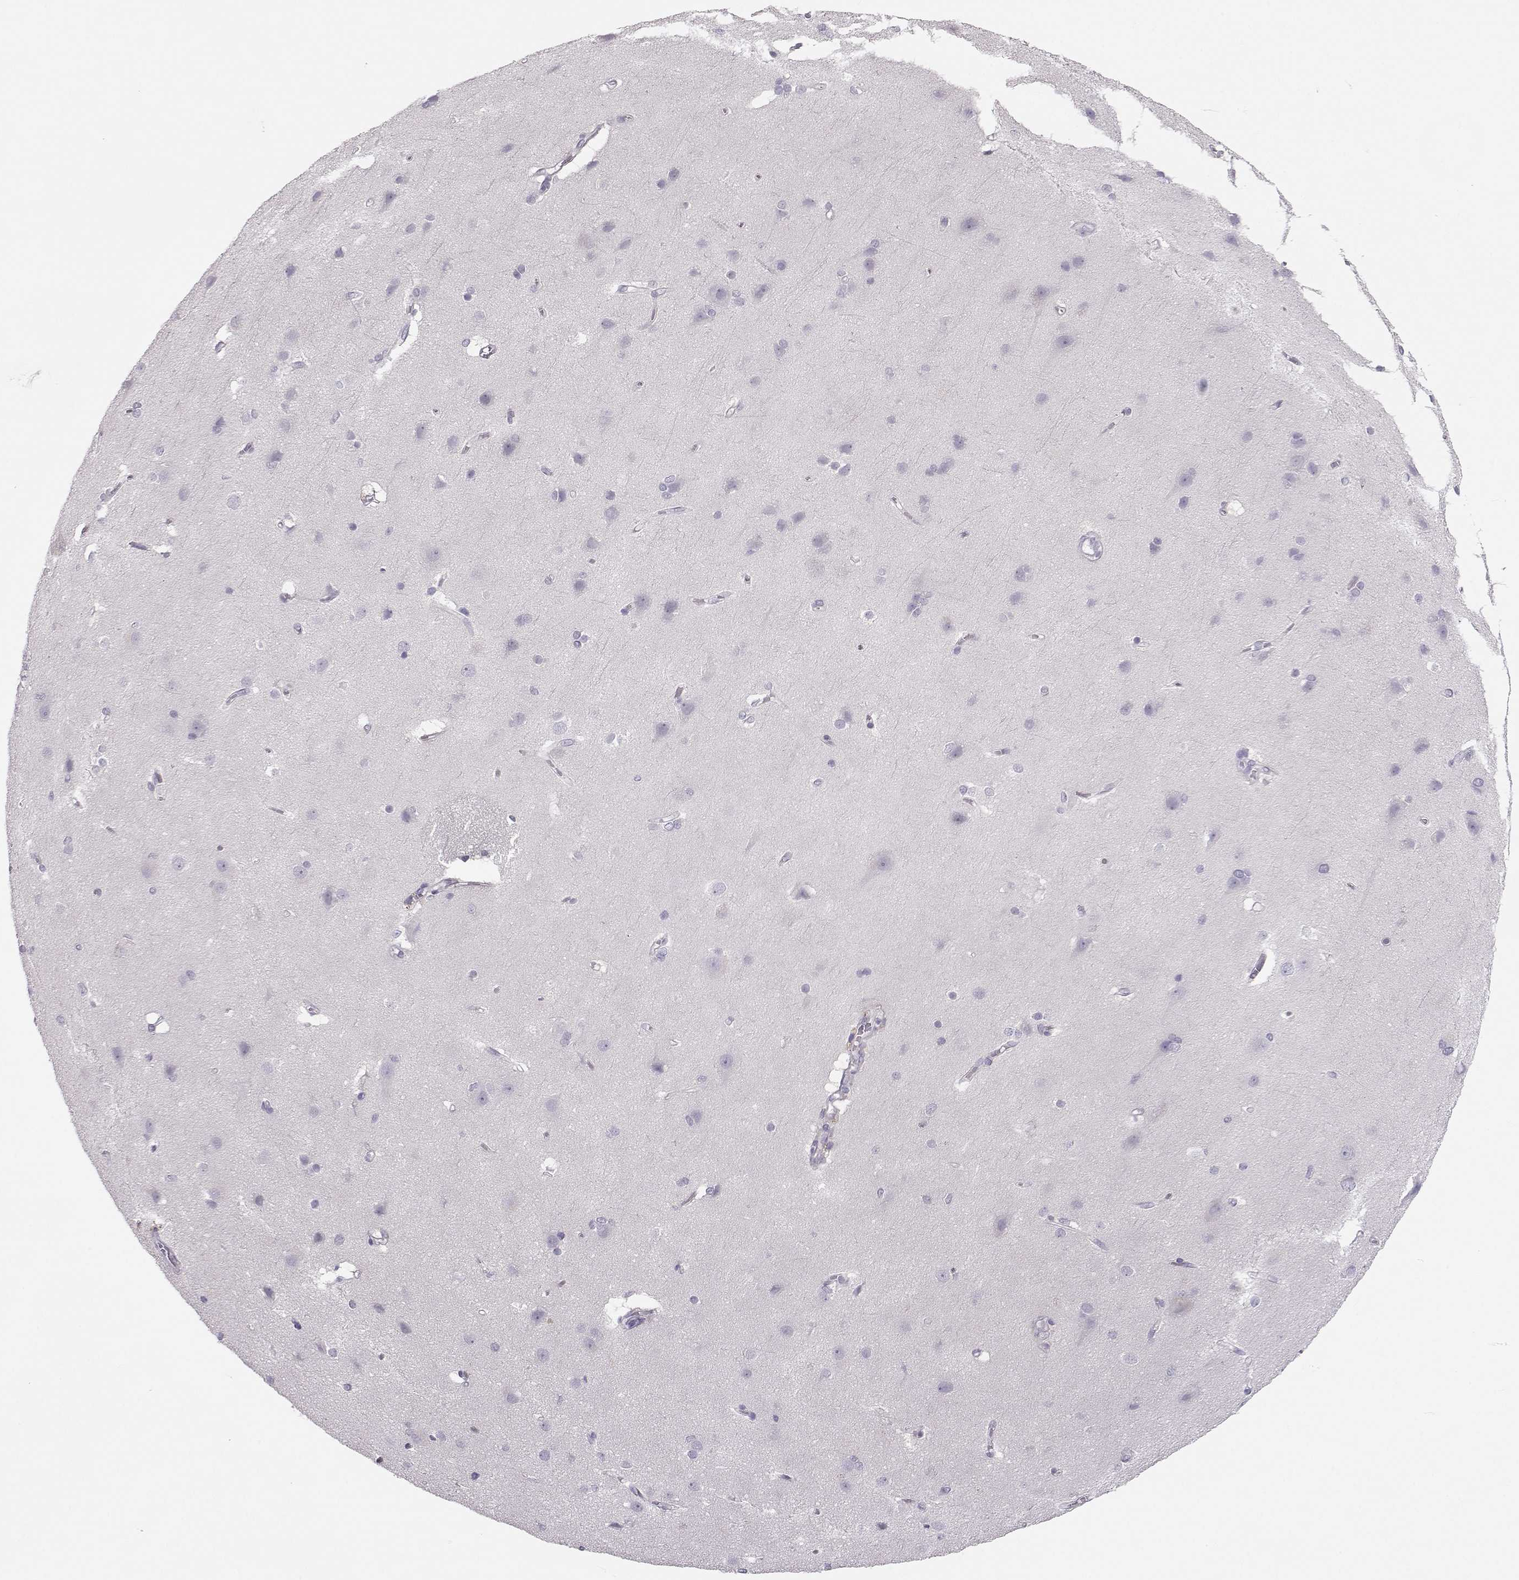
{"staining": {"intensity": "negative", "quantity": "none", "location": "none"}, "tissue": "cerebral cortex", "cell_type": "Endothelial cells", "image_type": "normal", "snomed": [{"axis": "morphology", "description": "Normal tissue, NOS"}, {"axis": "topography", "description": "Cerebral cortex"}], "caption": "DAB (3,3'-diaminobenzidine) immunohistochemical staining of benign cerebral cortex shows no significant positivity in endothelial cells. The staining was performed using DAB to visualize the protein expression in brown, while the nuclei were stained in blue with hematoxylin (Magnification: 20x).", "gene": "MROH7", "patient": {"sex": "male", "age": 37}}